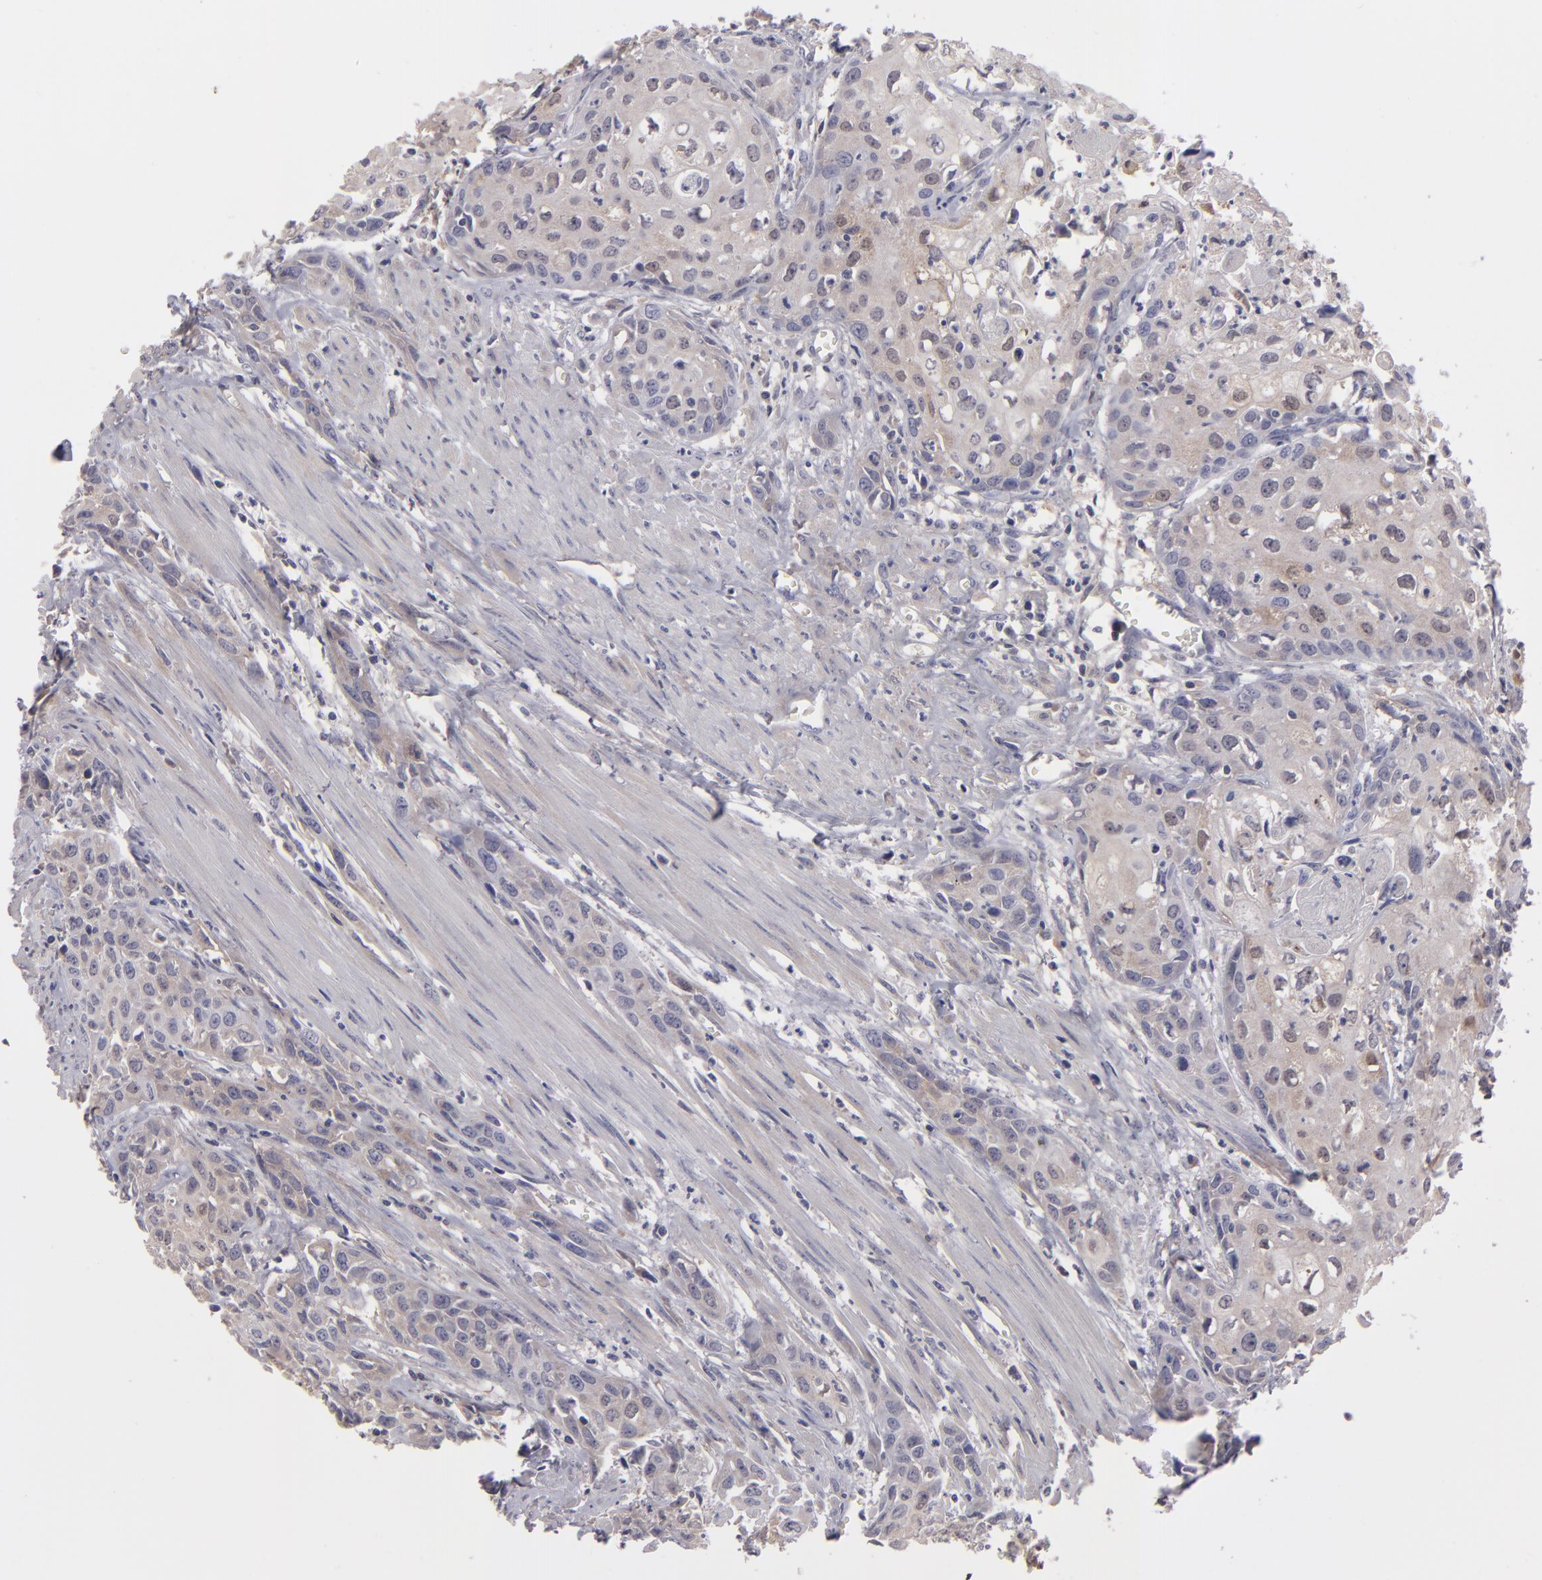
{"staining": {"intensity": "weak", "quantity": "<25%", "location": "cytoplasmic/membranous"}, "tissue": "urothelial cancer", "cell_type": "Tumor cells", "image_type": "cancer", "snomed": [{"axis": "morphology", "description": "Urothelial carcinoma, High grade"}, {"axis": "topography", "description": "Urinary bladder"}], "caption": "Micrograph shows no significant protein staining in tumor cells of urothelial cancer.", "gene": "ITIH4", "patient": {"sex": "male", "age": 54}}